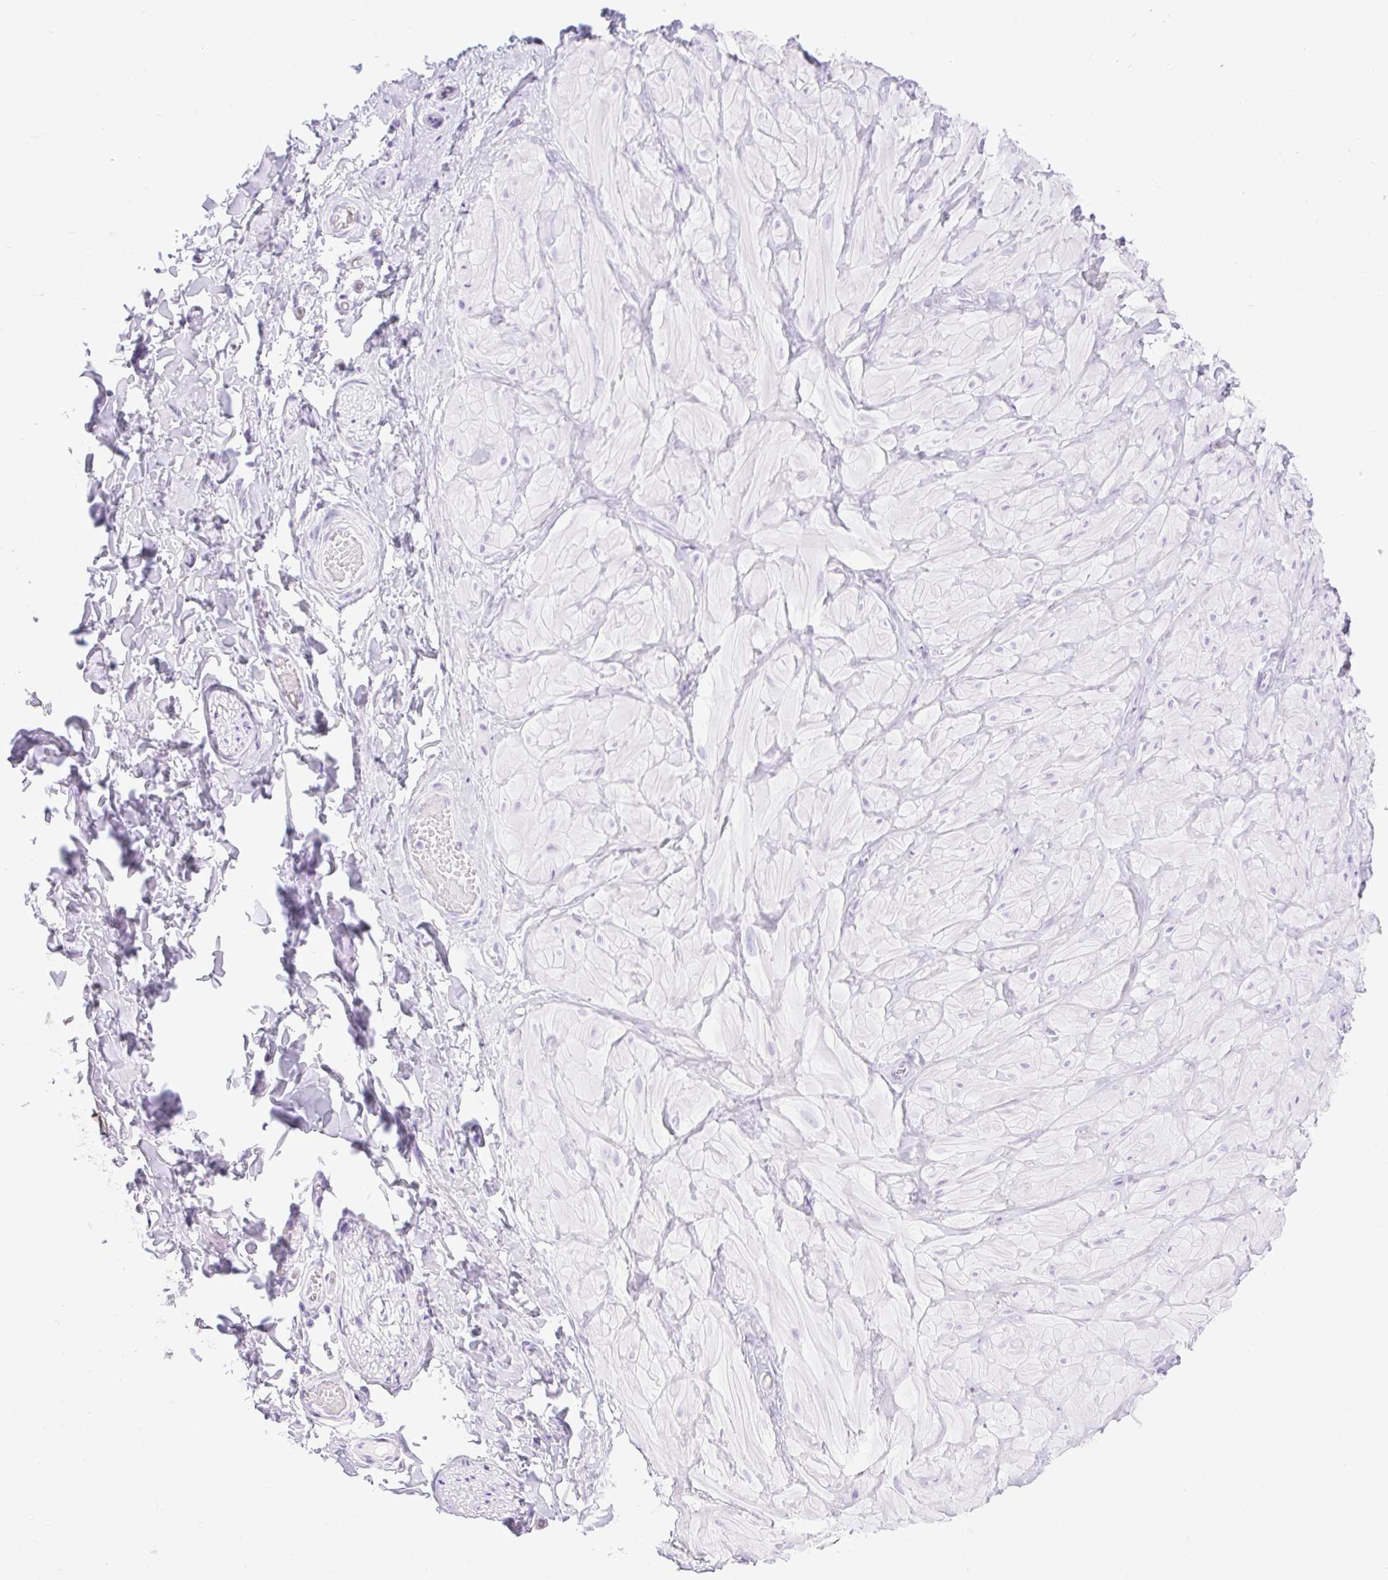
{"staining": {"intensity": "negative", "quantity": "none", "location": "none"}, "tissue": "adipose tissue", "cell_type": "Adipocytes", "image_type": "normal", "snomed": [{"axis": "morphology", "description": "Normal tissue, NOS"}, {"axis": "topography", "description": "Soft tissue"}, {"axis": "topography", "description": "Adipose tissue"}, {"axis": "topography", "description": "Vascular tissue"}, {"axis": "topography", "description": "Peripheral nerve tissue"}], "caption": "This is a micrograph of immunohistochemistry (IHC) staining of benign adipose tissue, which shows no expression in adipocytes.", "gene": "SLC25A40", "patient": {"sex": "male", "age": 29}}